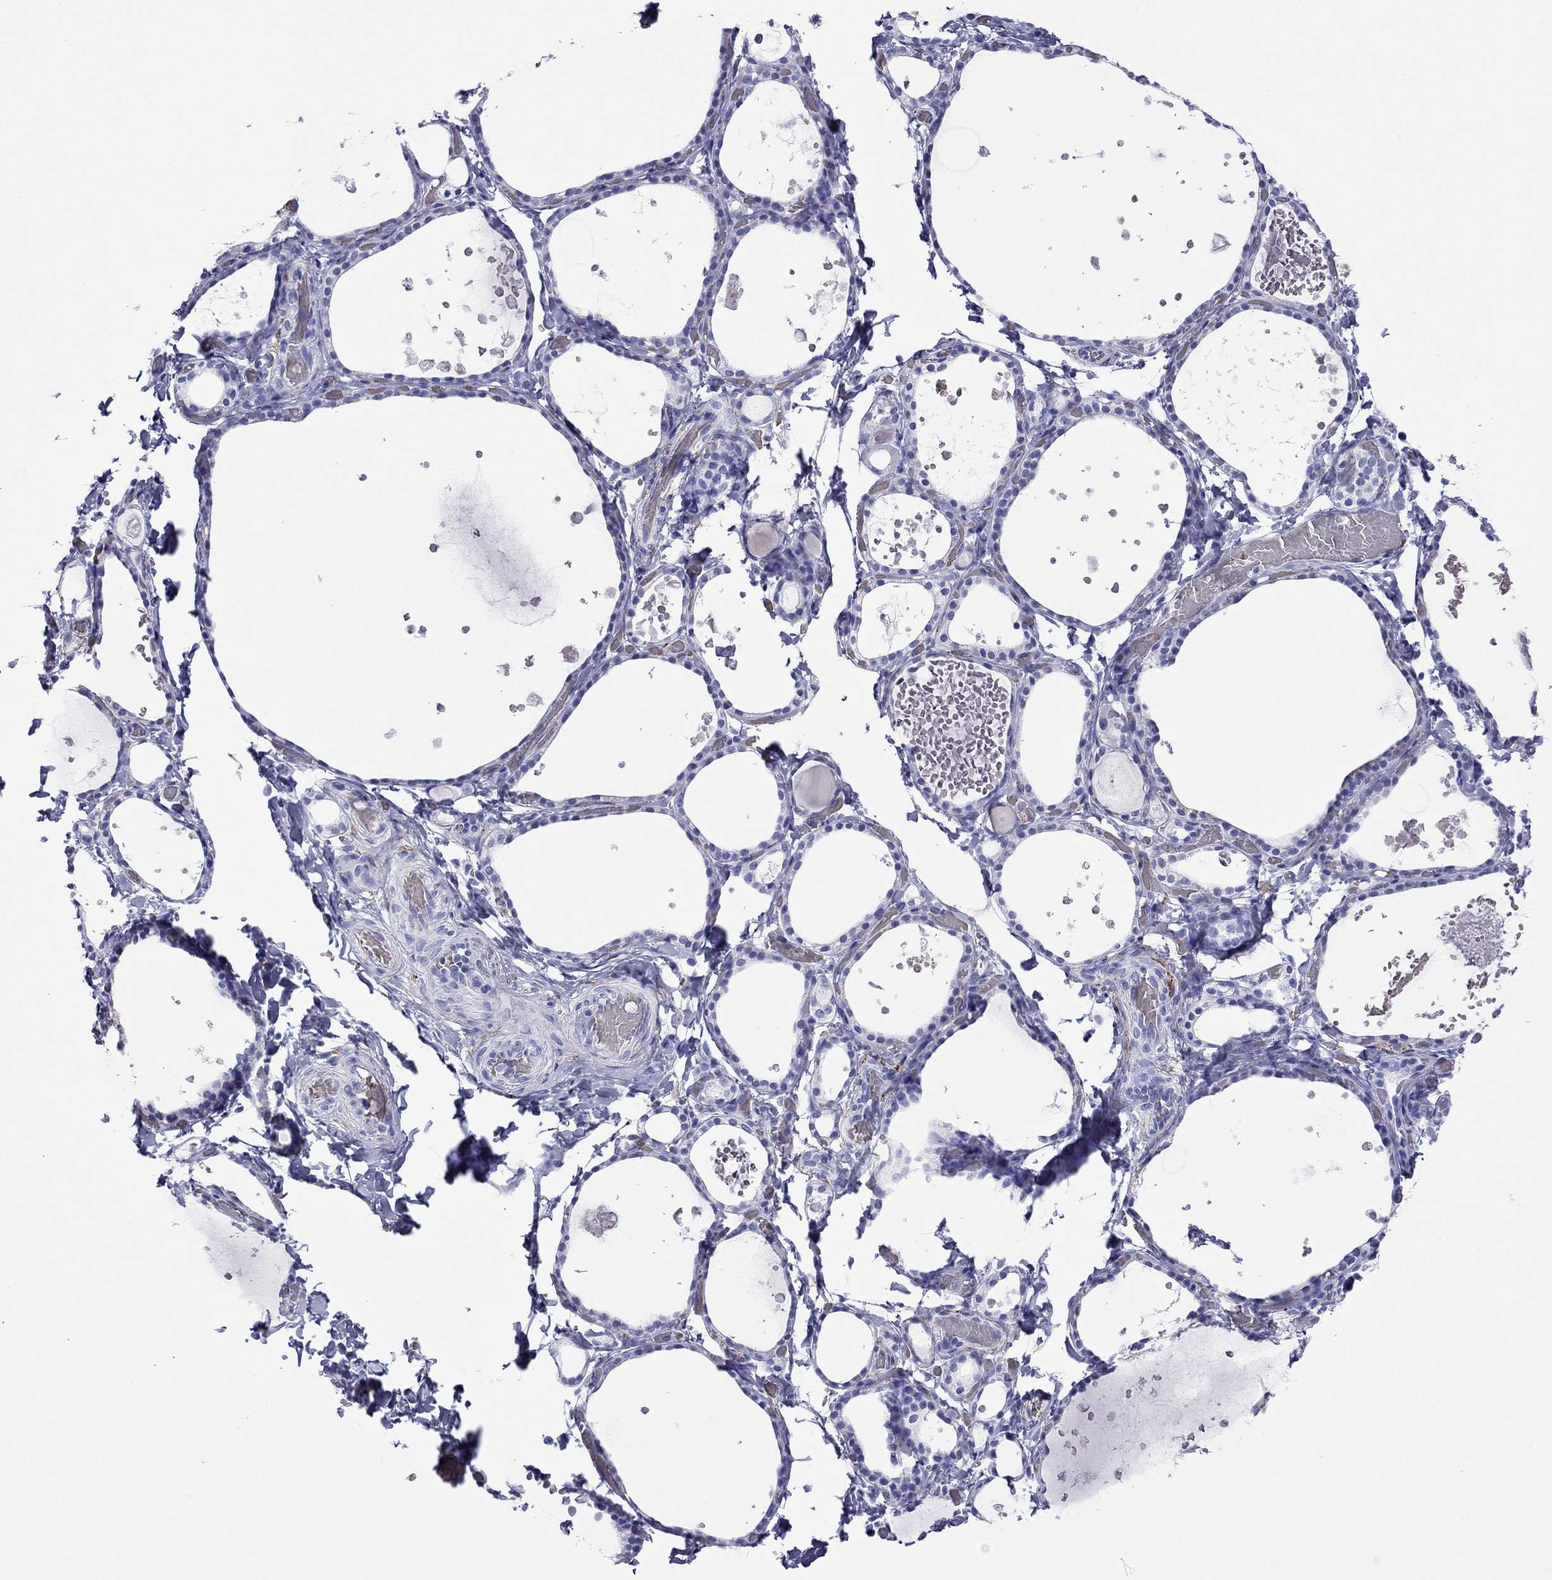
{"staining": {"intensity": "negative", "quantity": "none", "location": "none"}, "tissue": "thyroid gland", "cell_type": "Glandular cells", "image_type": "normal", "snomed": [{"axis": "morphology", "description": "Normal tissue, NOS"}, {"axis": "topography", "description": "Thyroid gland"}], "caption": "Unremarkable thyroid gland was stained to show a protein in brown. There is no significant staining in glandular cells.", "gene": "PTPRN", "patient": {"sex": "female", "age": 56}}